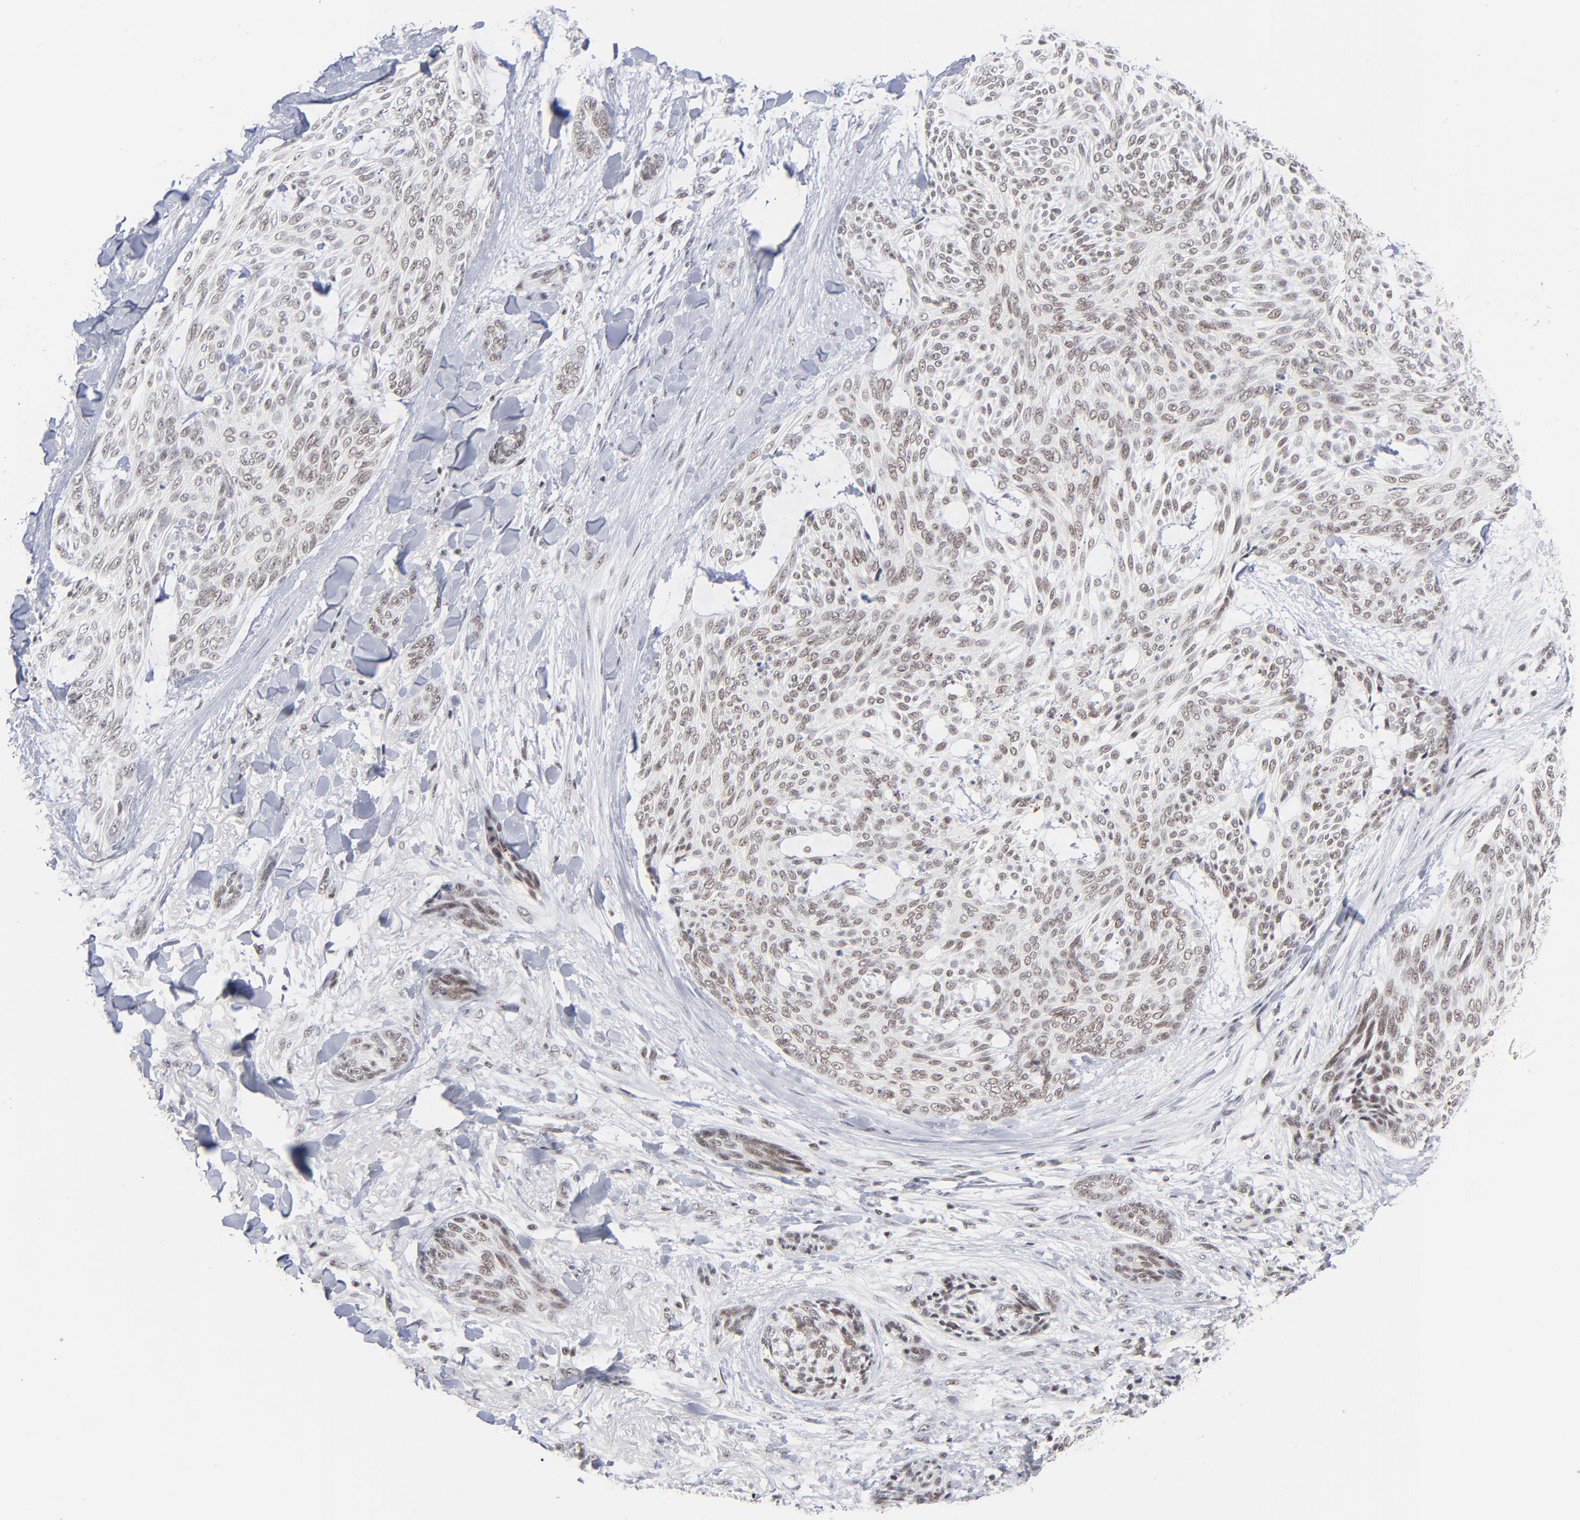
{"staining": {"intensity": "weak", "quantity": ">75%", "location": "nuclear"}, "tissue": "skin cancer", "cell_type": "Tumor cells", "image_type": "cancer", "snomed": [{"axis": "morphology", "description": "Normal tissue, NOS"}, {"axis": "morphology", "description": "Basal cell carcinoma"}, {"axis": "topography", "description": "Skin"}], "caption": "The histopathology image exhibits a brown stain indicating the presence of a protein in the nuclear of tumor cells in basal cell carcinoma (skin).", "gene": "ZNF143", "patient": {"sex": "female", "age": 71}}